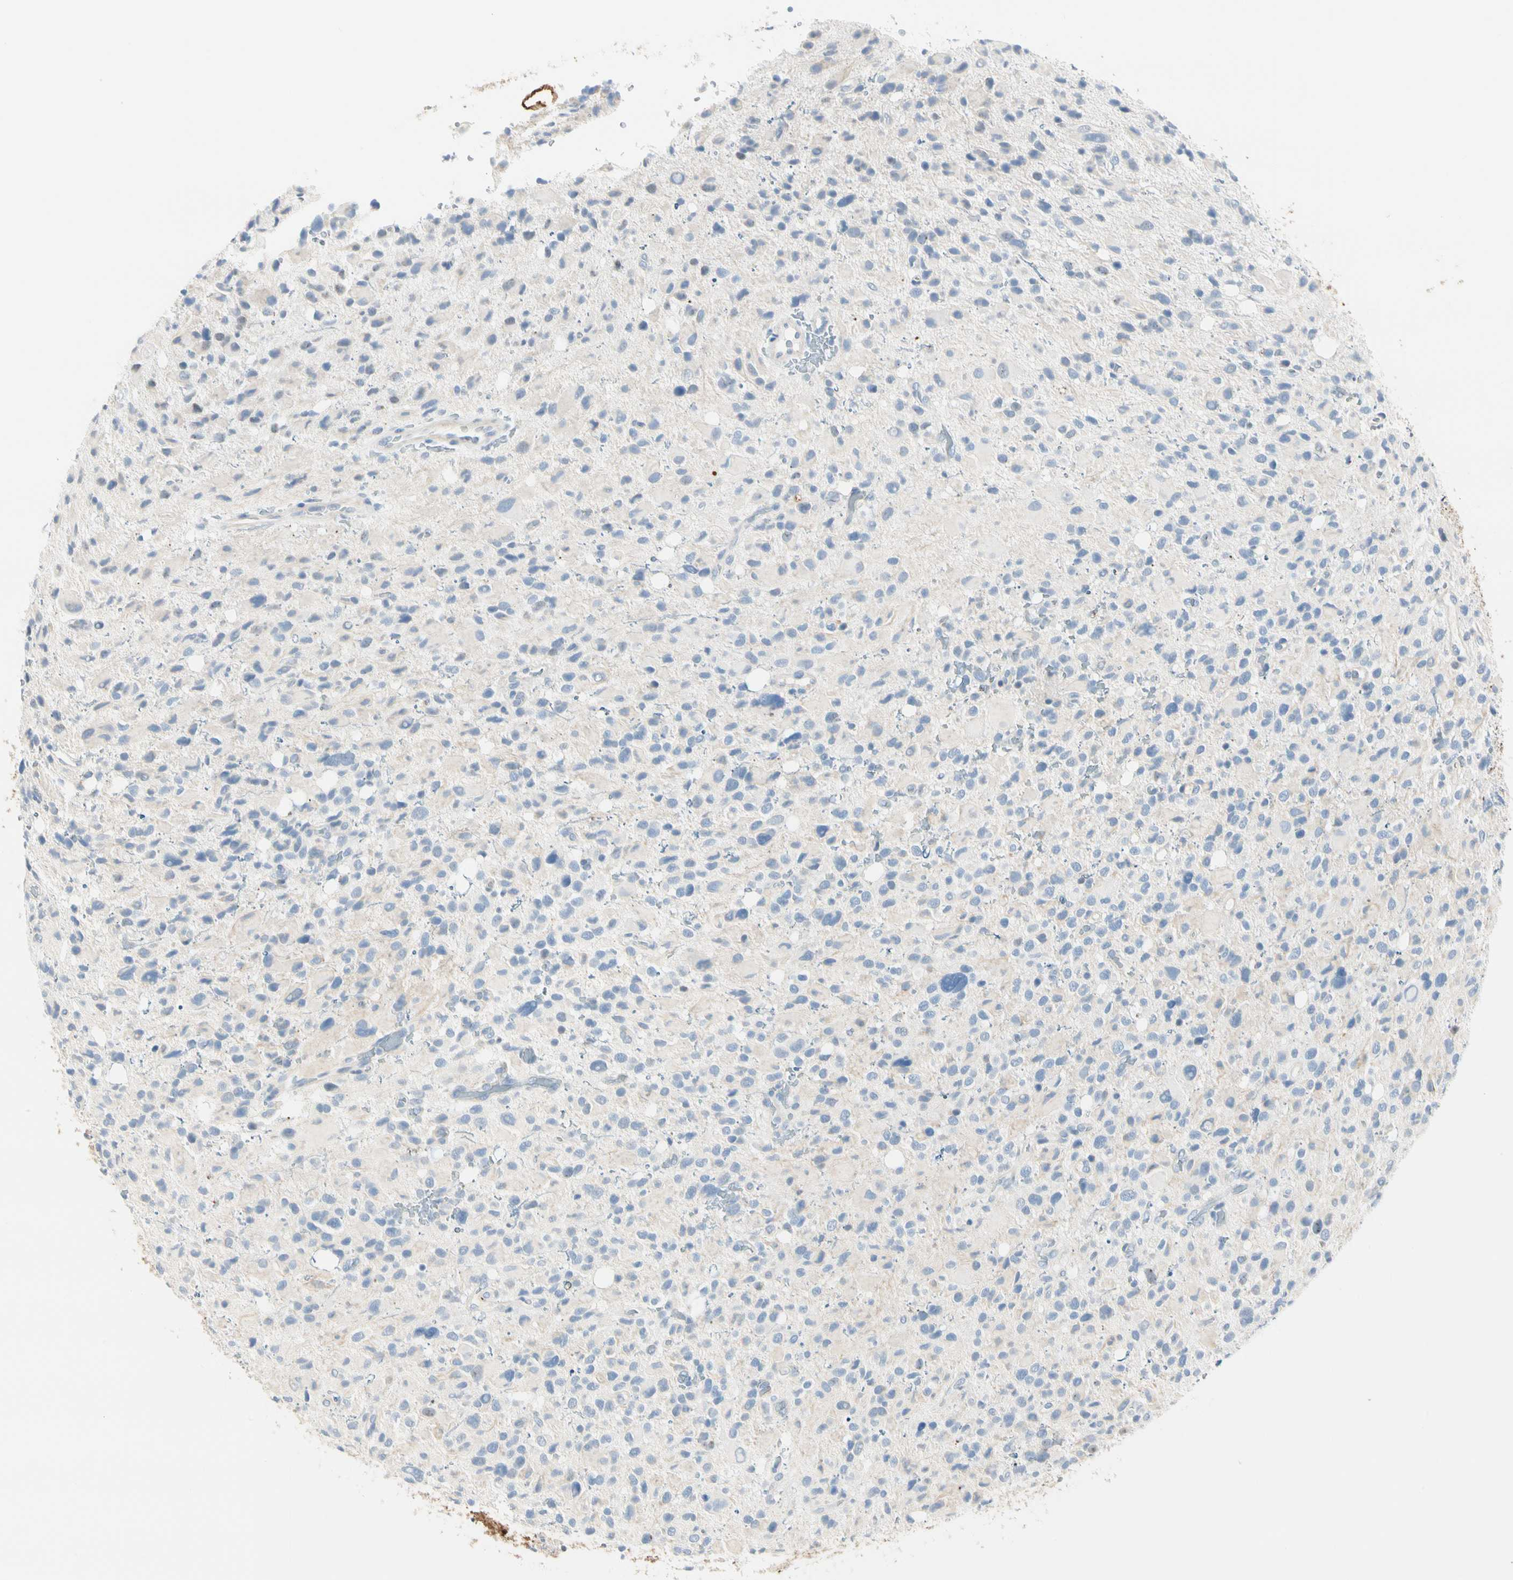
{"staining": {"intensity": "weak", "quantity": "25%-75%", "location": "cytoplasmic/membranous"}, "tissue": "glioma", "cell_type": "Tumor cells", "image_type": "cancer", "snomed": [{"axis": "morphology", "description": "Glioma, malignant, High grade"}, {"axis": "topography", "description": "Brain"}], "caption": "The image exhibits immunohistochemical staining of malignant high-grade glioma. There is weak cytoplasmic/membranous staining is identified in about 25%-75% of tumor cells.", "gene": "LAMB3", "patient": {"sex": "male", "age": 48}}